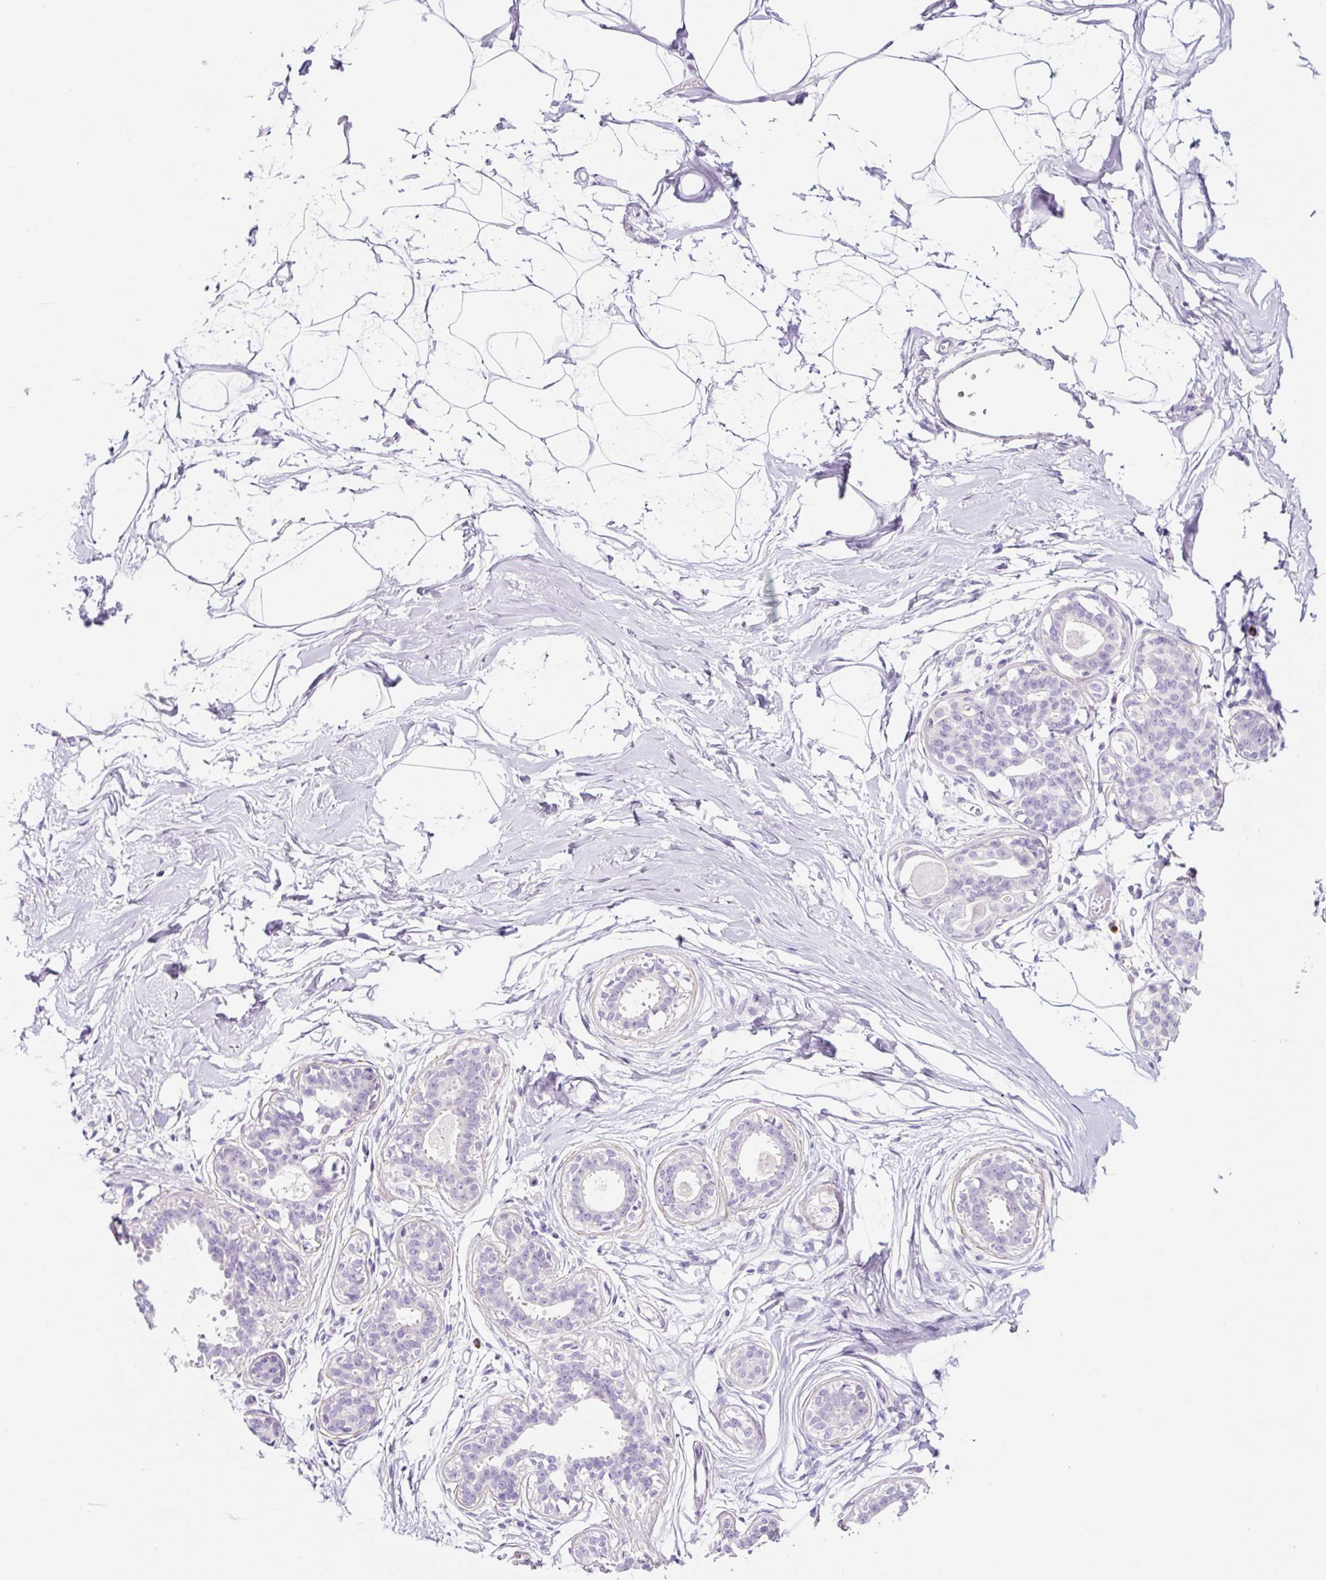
{"staining": {"intensity": "negative", "quantity": "none", "location": "none"}, "tissue": "breast", "cell_type": "Adipocytes", "image_type": "normal", "snomed": [{"axis": "morphology", "description": "Normal tissue, NOS"}, {"axis": "topography", "description": "Breast"}], "caption": "The immunohistochemistry (IHC) image has no significant expression in adipocytes of breast. (DAB (3,3'-diaminobenzidine) IHC with hematoxylin counter stain).", "gene": "RNF212B", "patient": {"sex": "female", "age": 45}}